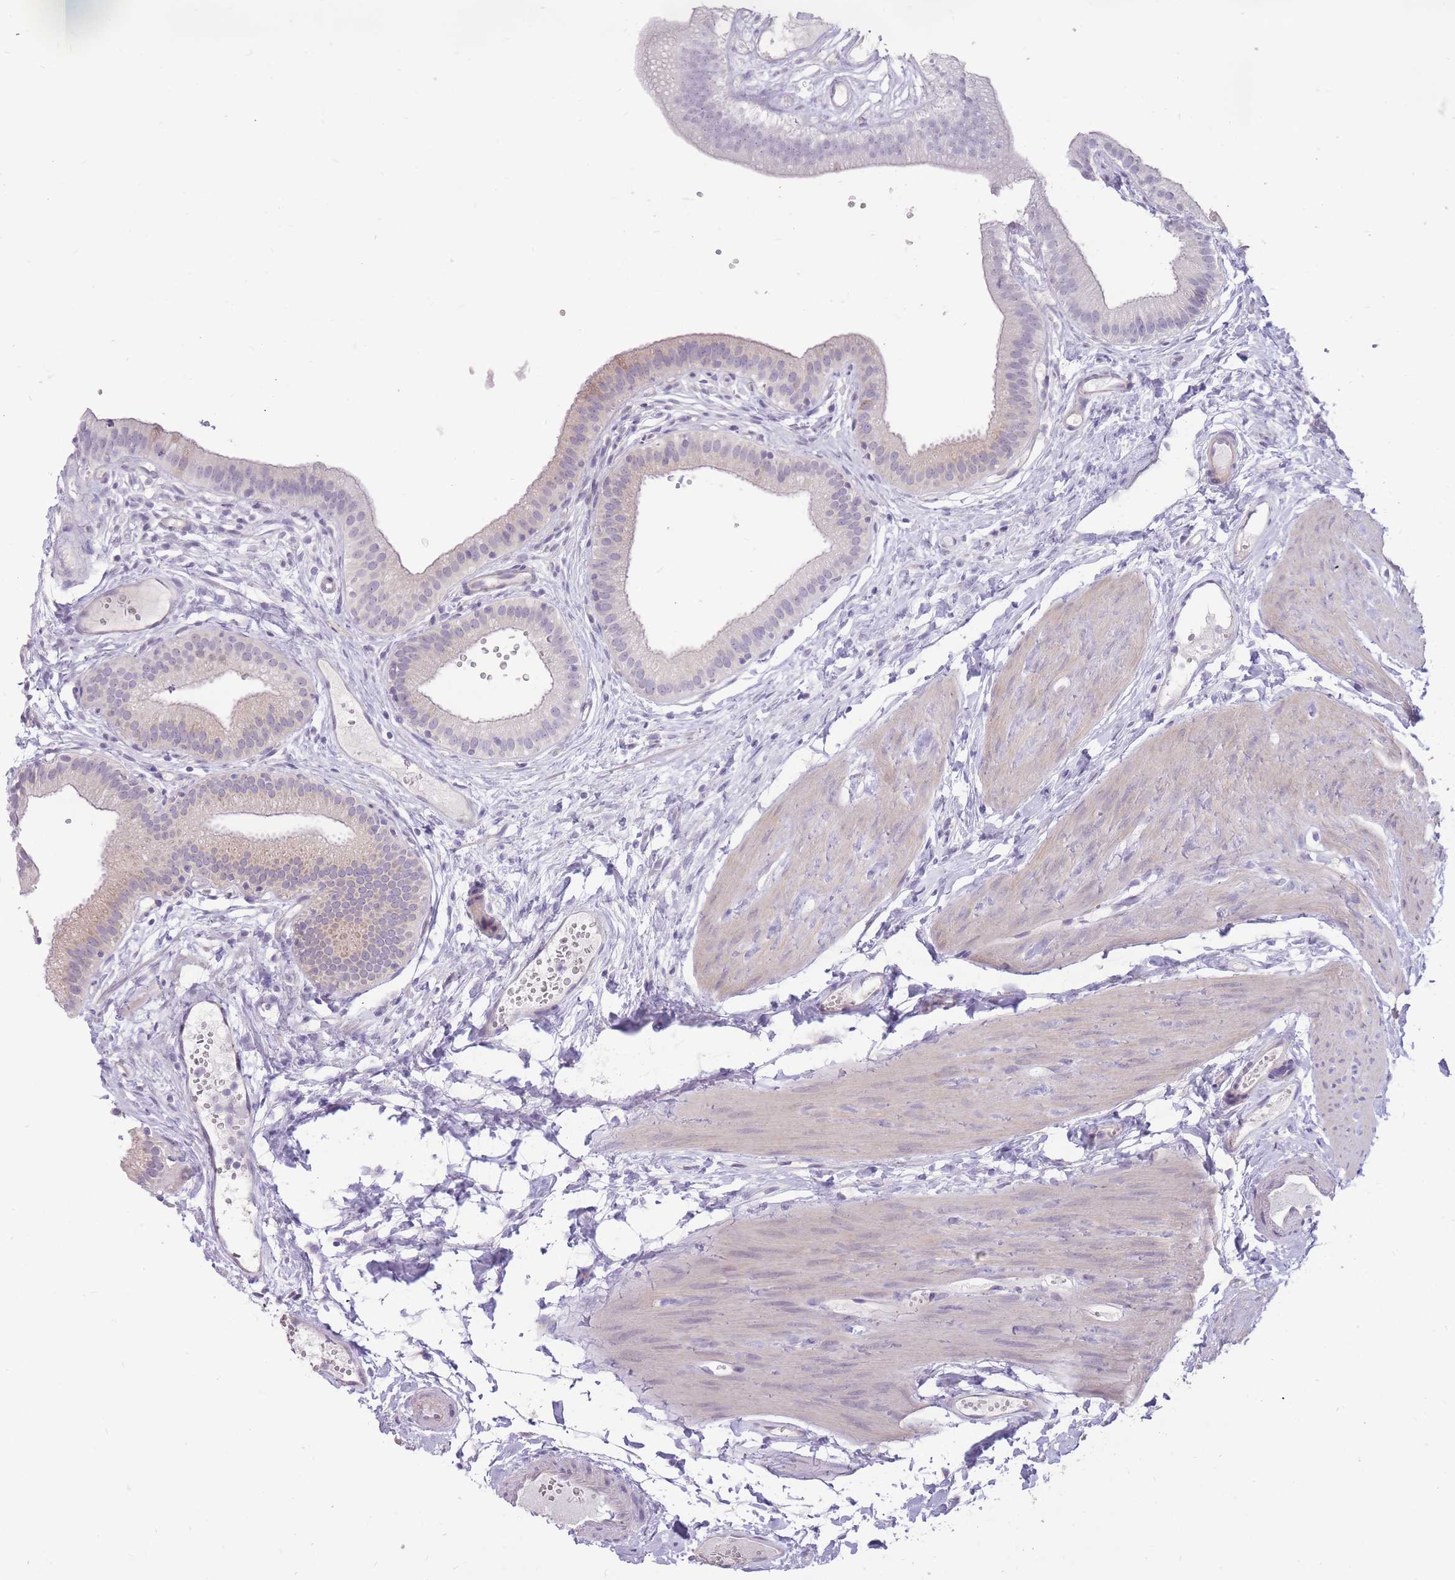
{"staining": {"intensity": "weak", "quantity": "25%-75%", "location": "cytoplasmic/membranous"}, "tissue": "gallbladder", "cell_type": "Glandular cells", "image_type": "normal", "snomed": [{"axis": "morphology", "description": "Normal tissue, NOS"}, {"axis": "topography", "description": "Gallbladder"}], "caption": "Glandular cells show low levels of weak cytoplasmic/membranous positivity in about 25%-75% of cells in normal human gallbladder.", "gene": "TRAPPC5", "patient": {"sex": "female", "age": 54}}